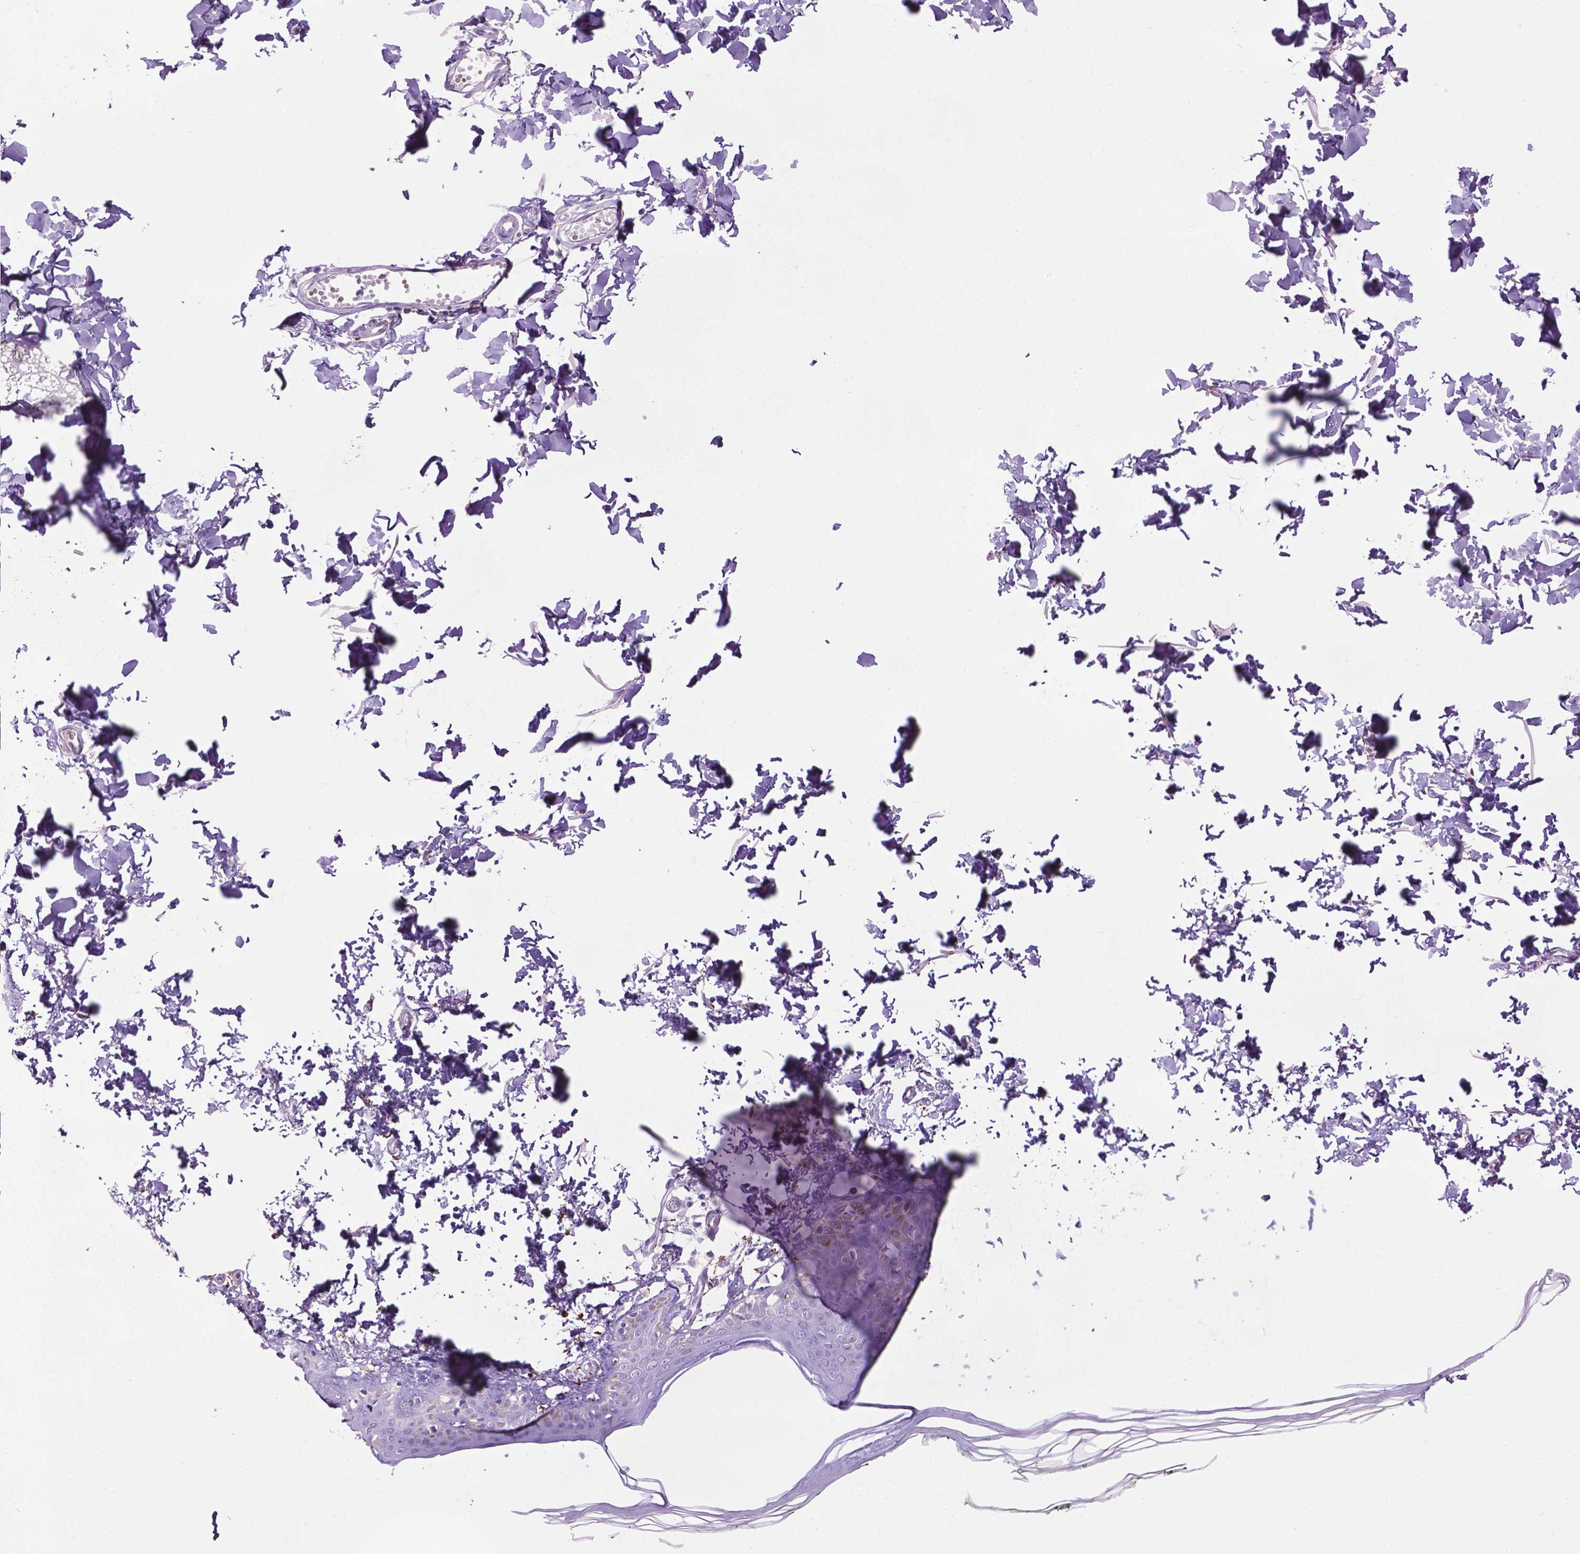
{"staining": {"intensity": "negative", "quantity": "none", "location": "none"}, "tissue": "skin", "cell_type": "Fibroblasts", "image_type": "normal", "snomed": [{"axis": "morphology", "description": "Normal tissue, NOS"}, {"axis": "topography", "description": "Skin"}, {"axis": "topography", "description": "Peripheral nerve tissue"}], "caption": "A micrograph of skin stained for a protein shows no brown staining in fibroblasts.", "gene": "TMEM132E", "patient": {"sex": "female", "age": 45}}